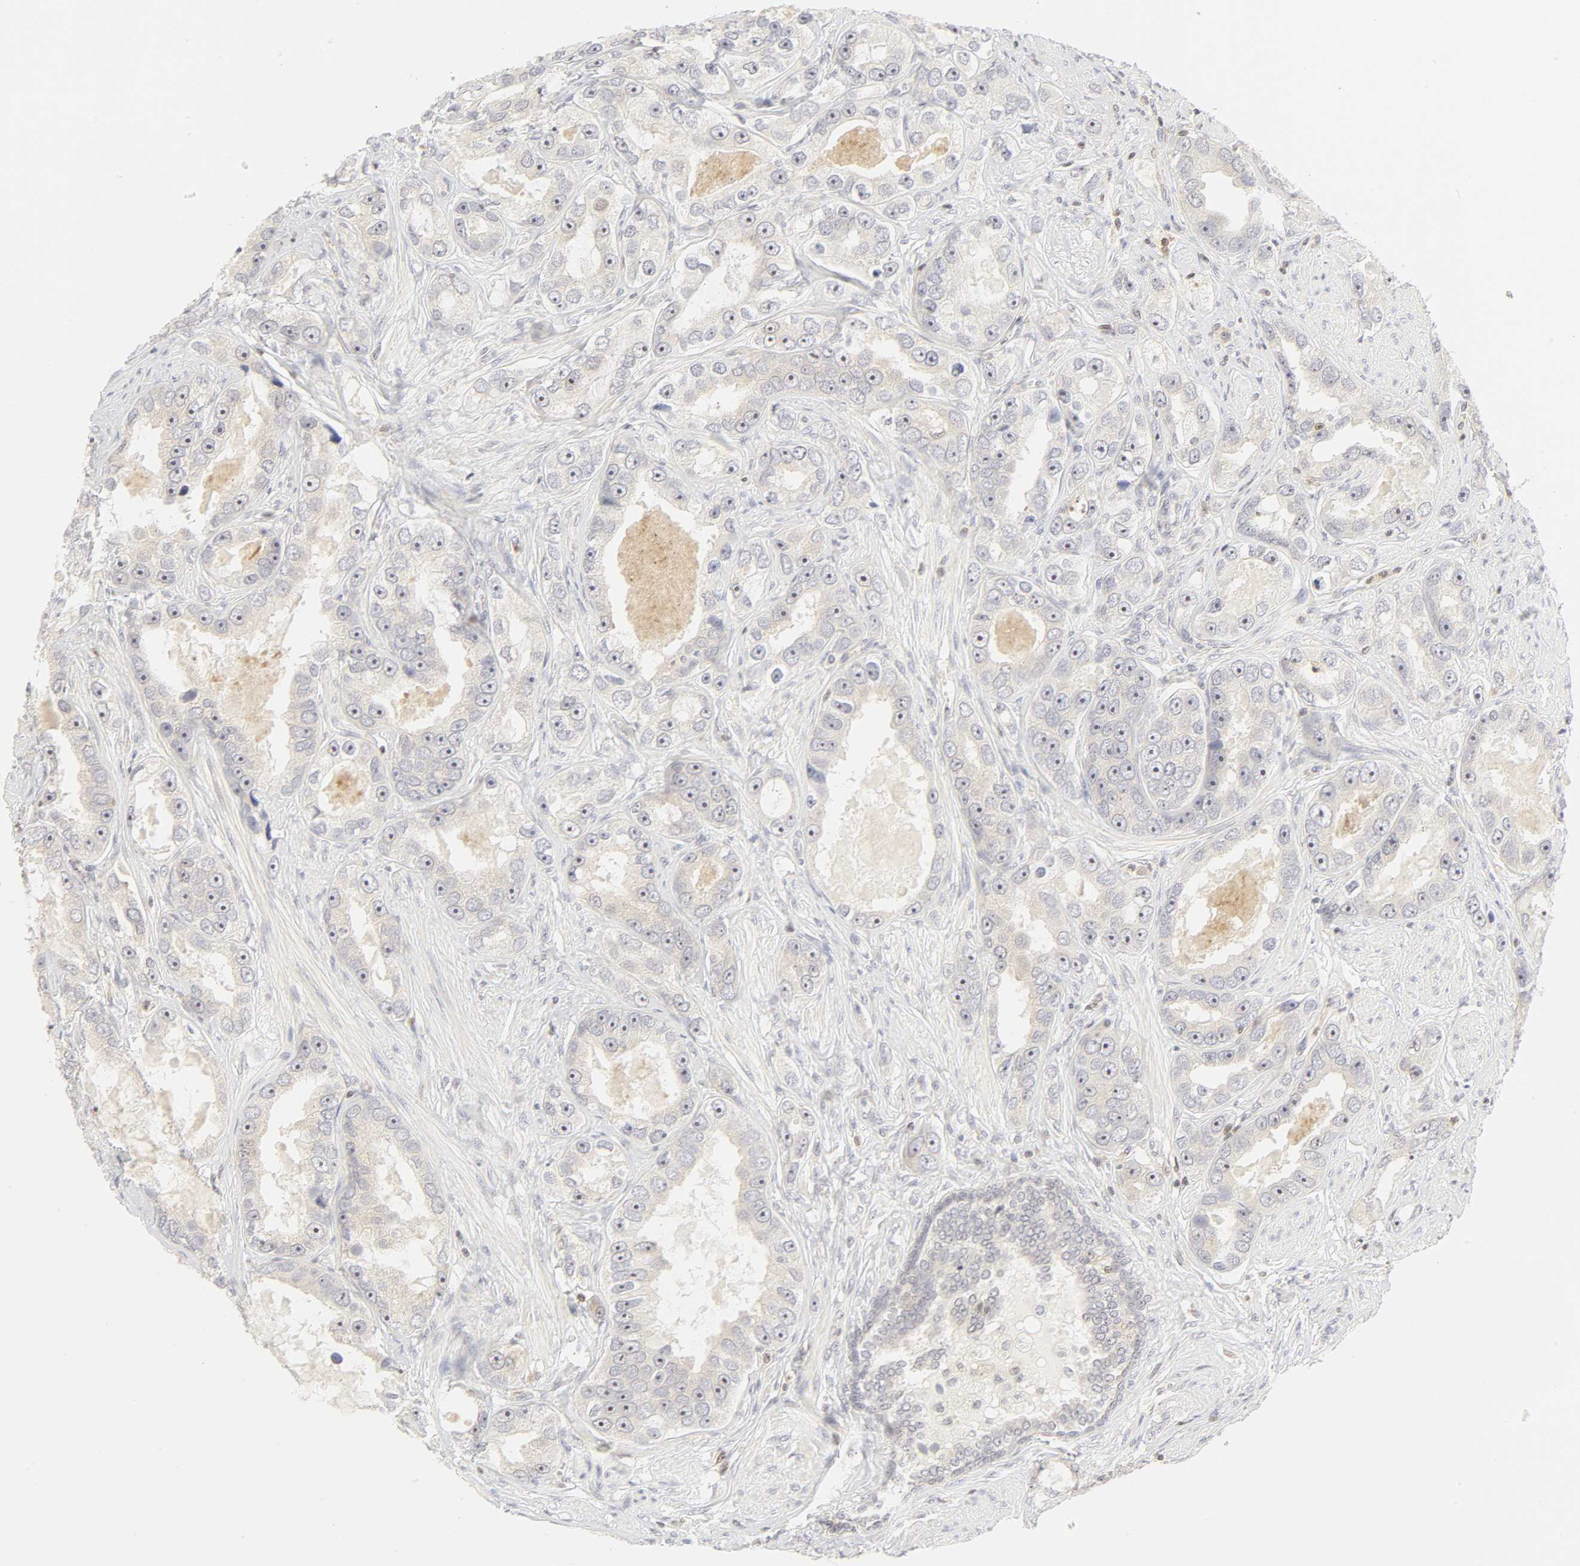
{"staining": {"intensity": "weak", "quantity": "<25%", "location": "nuclear"}, "tissue": "prostate cancer", "cell_type": "Tumor cells", "image_type": "cancer", "snomed": [{"axis": "morphology", "description": "Adenocarcinoma, High grade"}, {"axis": "topography", "description": "Prostate"}], "caption": "Immunohistochemistry (IHC) histopathology image of neoplastic tissue: human prostate cancer stained with DAB exhibits no significant protein expression in tumor cells.", "gene": "KIF2A", "patient": {"sex": "male", "age": 63}}